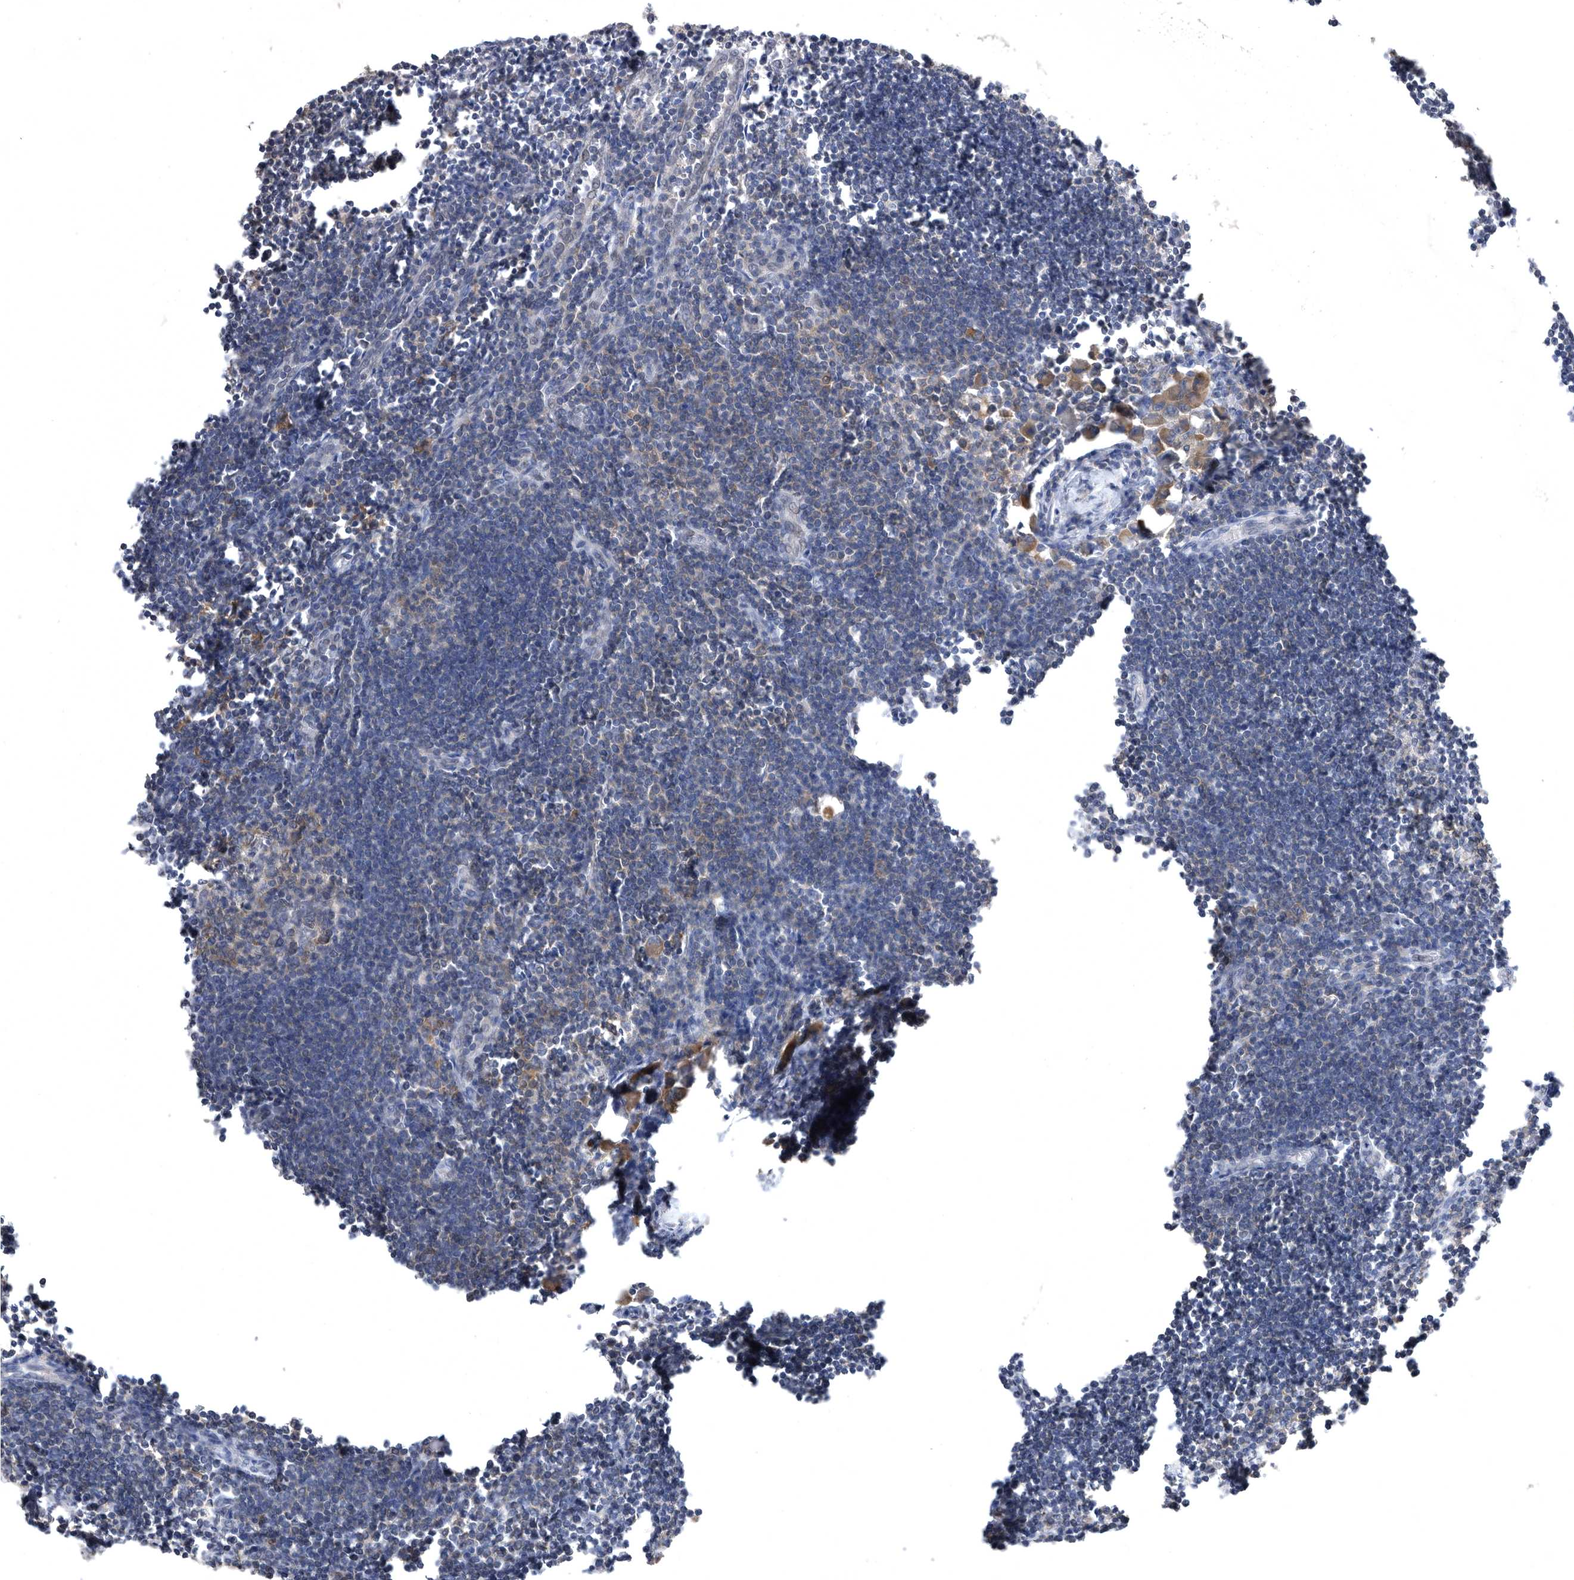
{"staining": {"intensity": "moderate", "quantity": "25%-75%", "location": "cytoplasmic/membranous"}, "tissue": "lymph node", "cell_type": "Germinal center cells", "image_type": "normal", "snomed": [{"axis": "morphology", "description": "Normal tissue, NOS"}, {"axis": "morphology", "description": "Malignant melanoma, Metastatic site"}, {"axis": "topography", "description": "Lymph node"}], "caption": "Protein staining of benign lymph node shows moderate cytoplasmic/membranous positivity in approximately 25%-75% of germinal center cells.", "gene": "CCT4", "patient": {"sex": "male", "age": 41}}